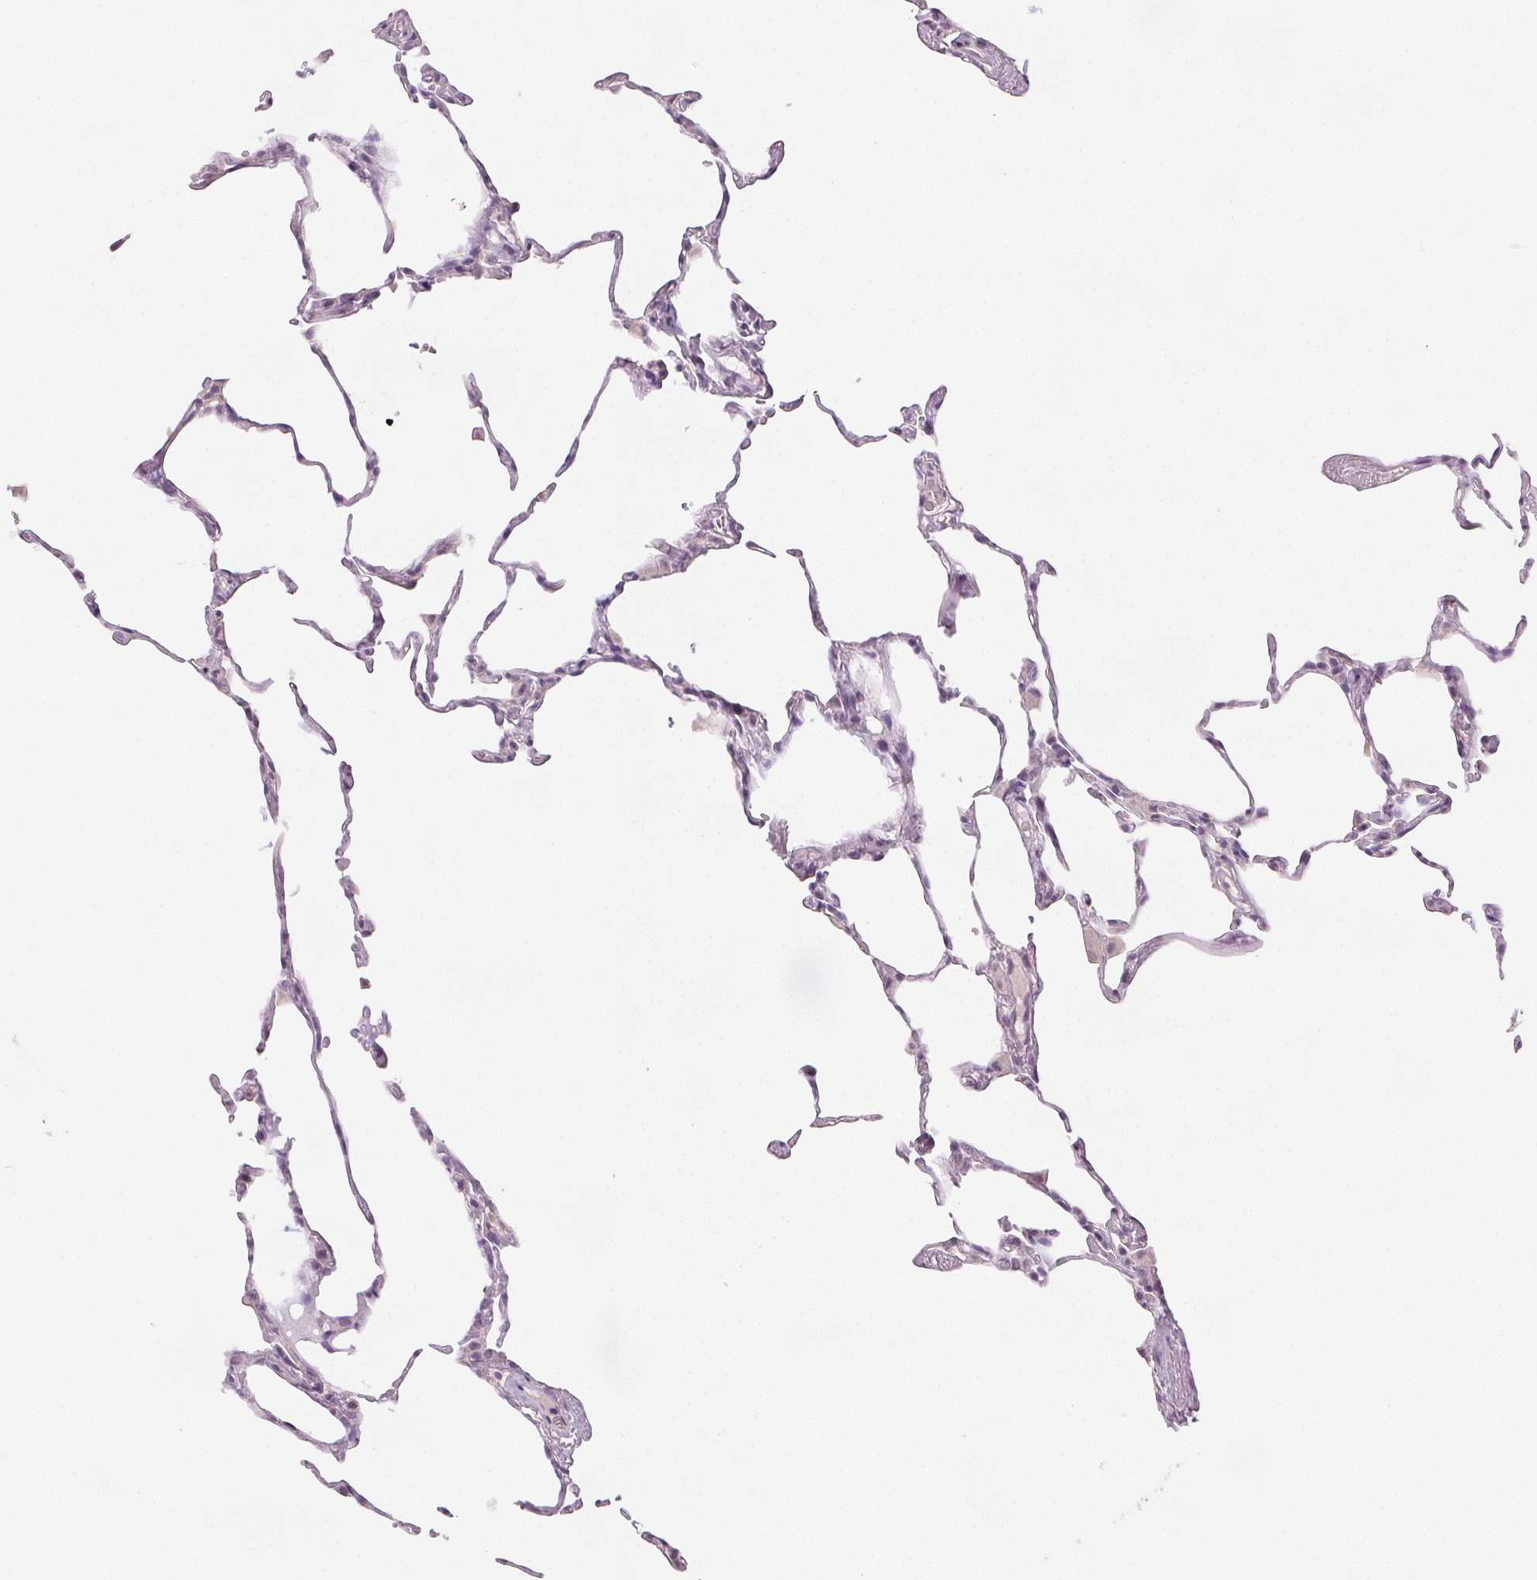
{"staining": {"intensity": "weak", "quantity": "<25%", "location": "nuclear"}, "tissue": "lung", "cell_type": "Alveolar cells", "image_type": "normal", "snomed": [{"axis": "morphology", "description": "Normal tissue, NOS"}, {"axis": "topography", "description": "Lung"}], "caption": "The IHC image has no significant positivity in alveolar cells of lung.", "gene": "SCGN", "patient": {"sex": "female", "age": 57}}